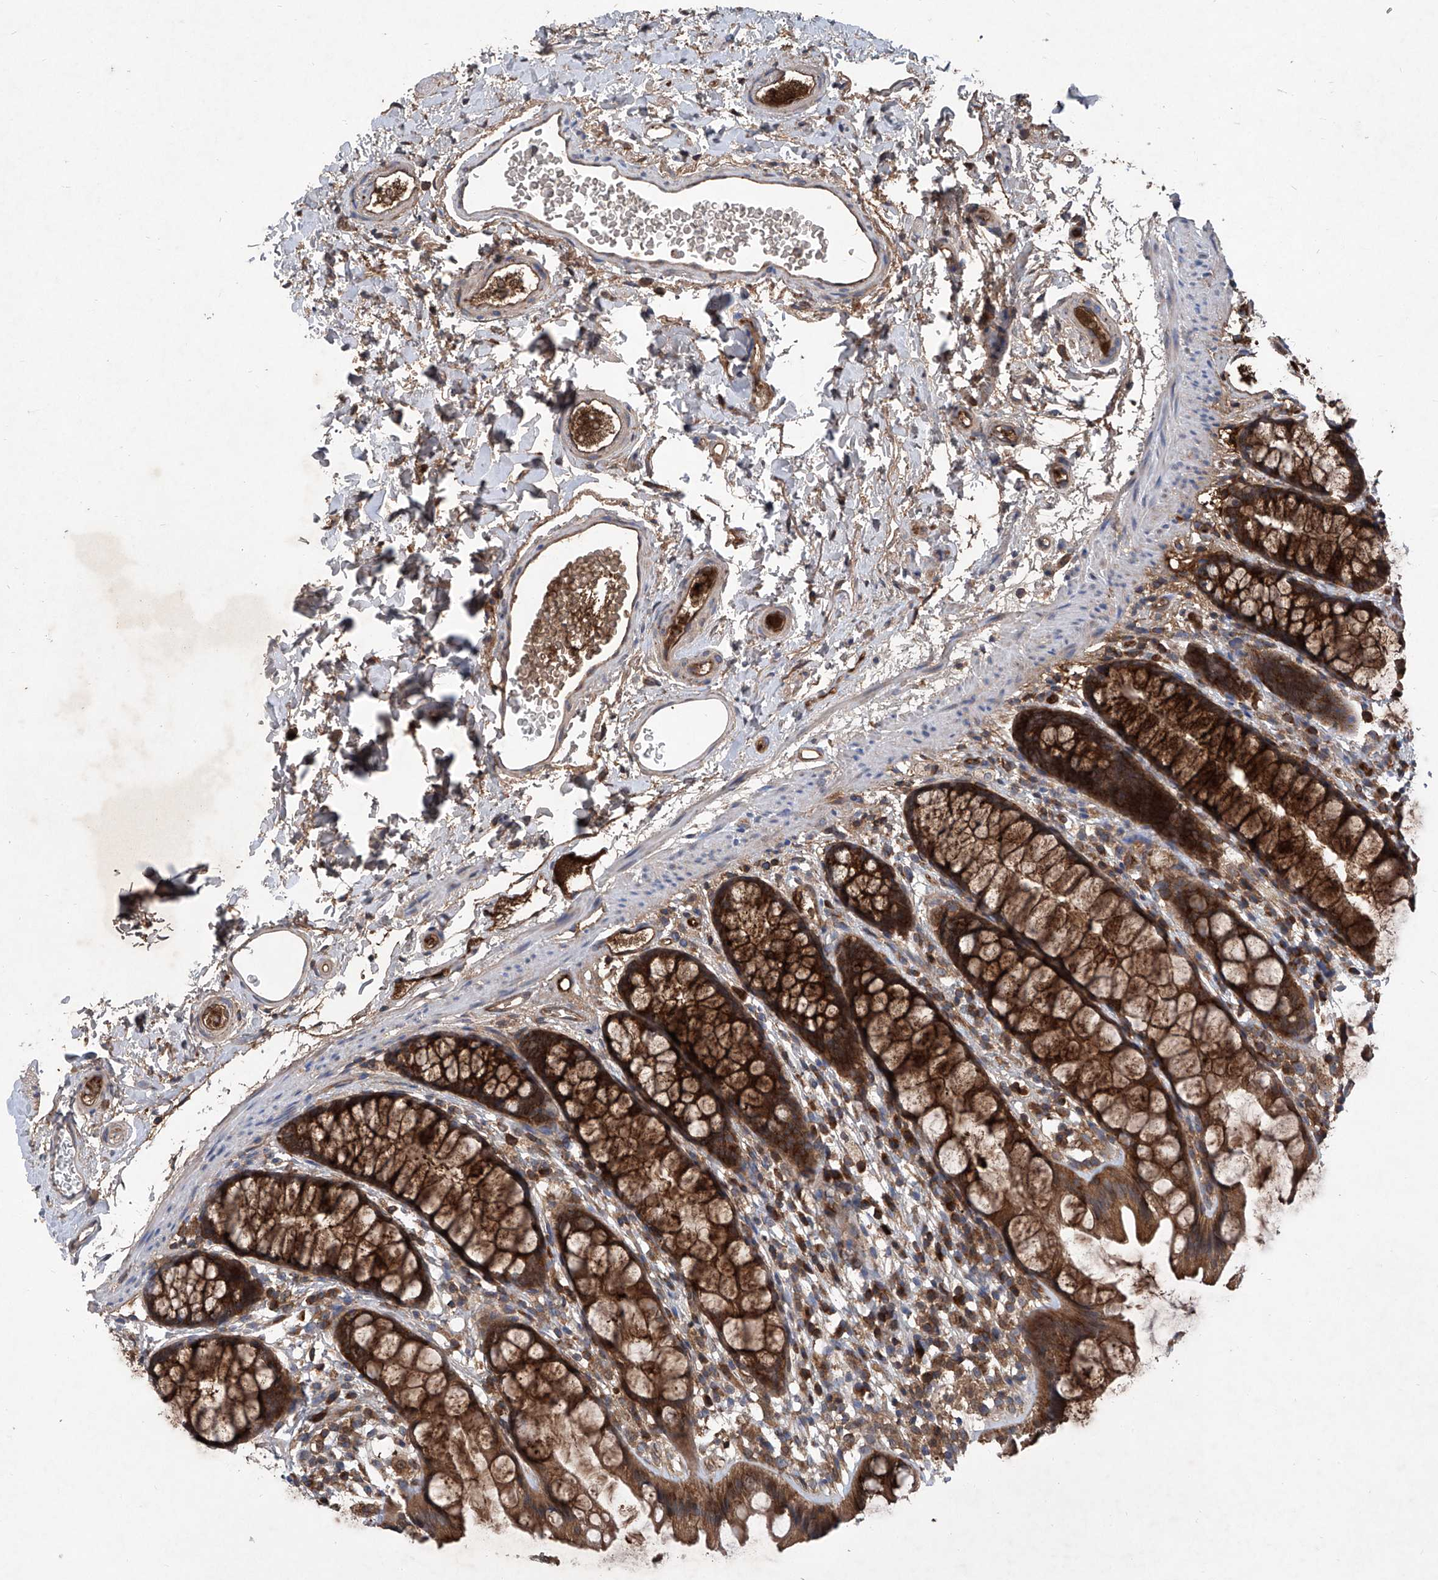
{"staining": {"intensity": "strong", "quantity": ">75%", "location": "cytoplasmic/membranous"}, "tissue": "rectum", "cell_type": "Glandular cells", "image_type": "normal", "snomed": [{"axis": "morphology", "description": "Normal tissue, NOS"}, {"axis": "topography", "description": "Rectum"}], "caption": "Strong cytoplasmic/membranous protein staining is appreciated in about >75% of glandular cells in rectum.", "gene": "ASCC3", "patient": {"sex": "female", "age": 65}}